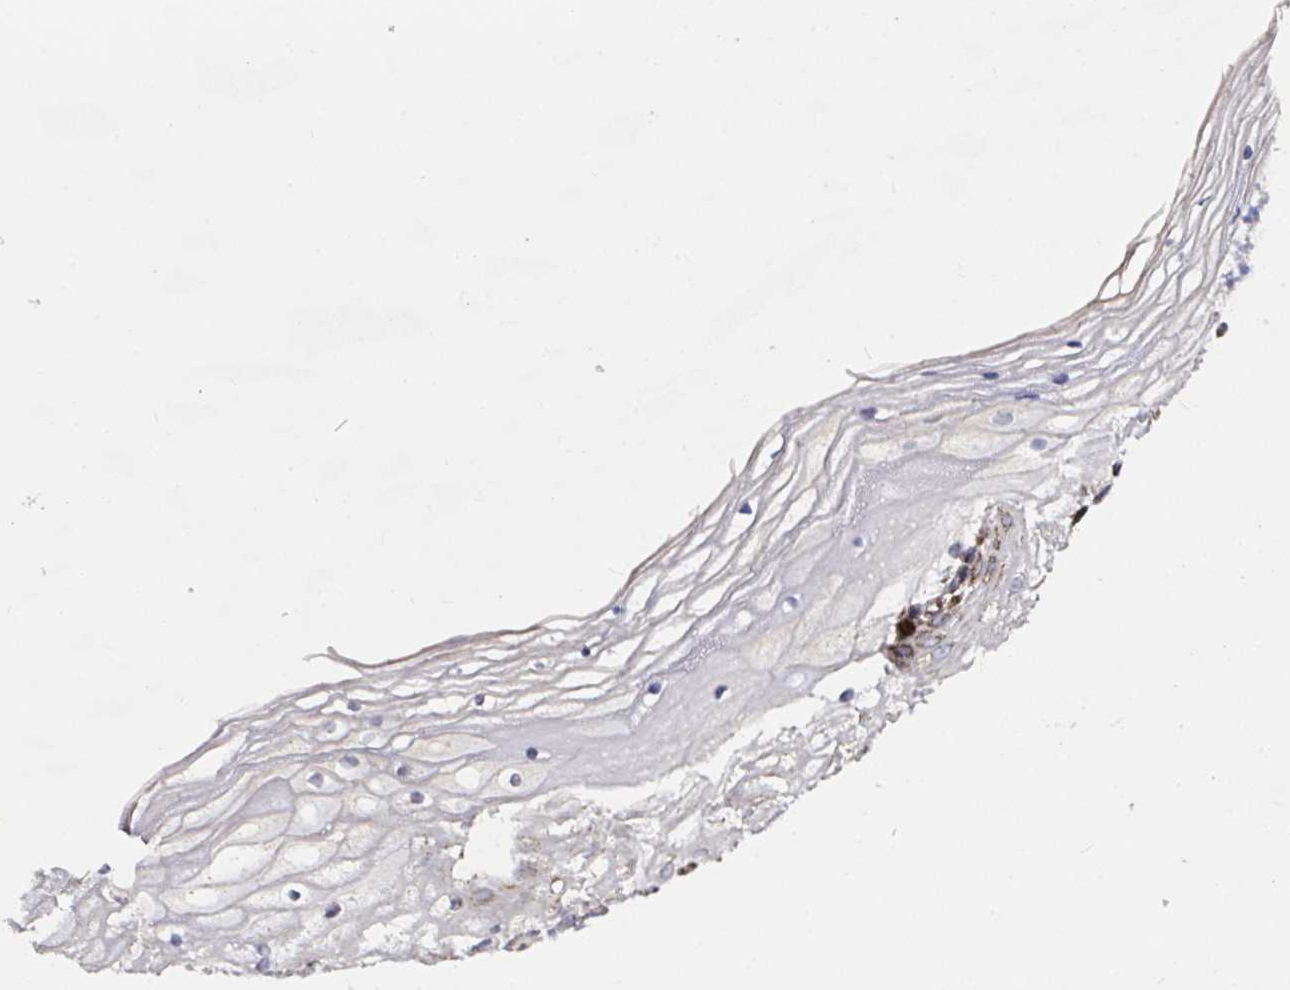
{"staining": {"intensity": "strong", "quantity": ">75%", "location": "cytoplasmic/membranous"}, "tissue": "cervix", "cell_type": "Glandular cells", "image_type": "normal", "snomed": [{"axis": "morphology", "description": "Normal tissue, NOS"}, {"axis": "topography", "description": "Cervix"}], "caption": "A high-resolution micrograph shows immunohistochemistry (IHC) staining of normal cervix, which reveals strong cytoplasmic/membranous expression in about >75% of glandular cells. (Stains: DAB (3,3'-diaminobenzidine) in brown, nuclei in blue, Microscopy: brightfield microscopy at high magnification).", "gene": "ATAD3A", "patient": {"sex": "female", "age": 36}}